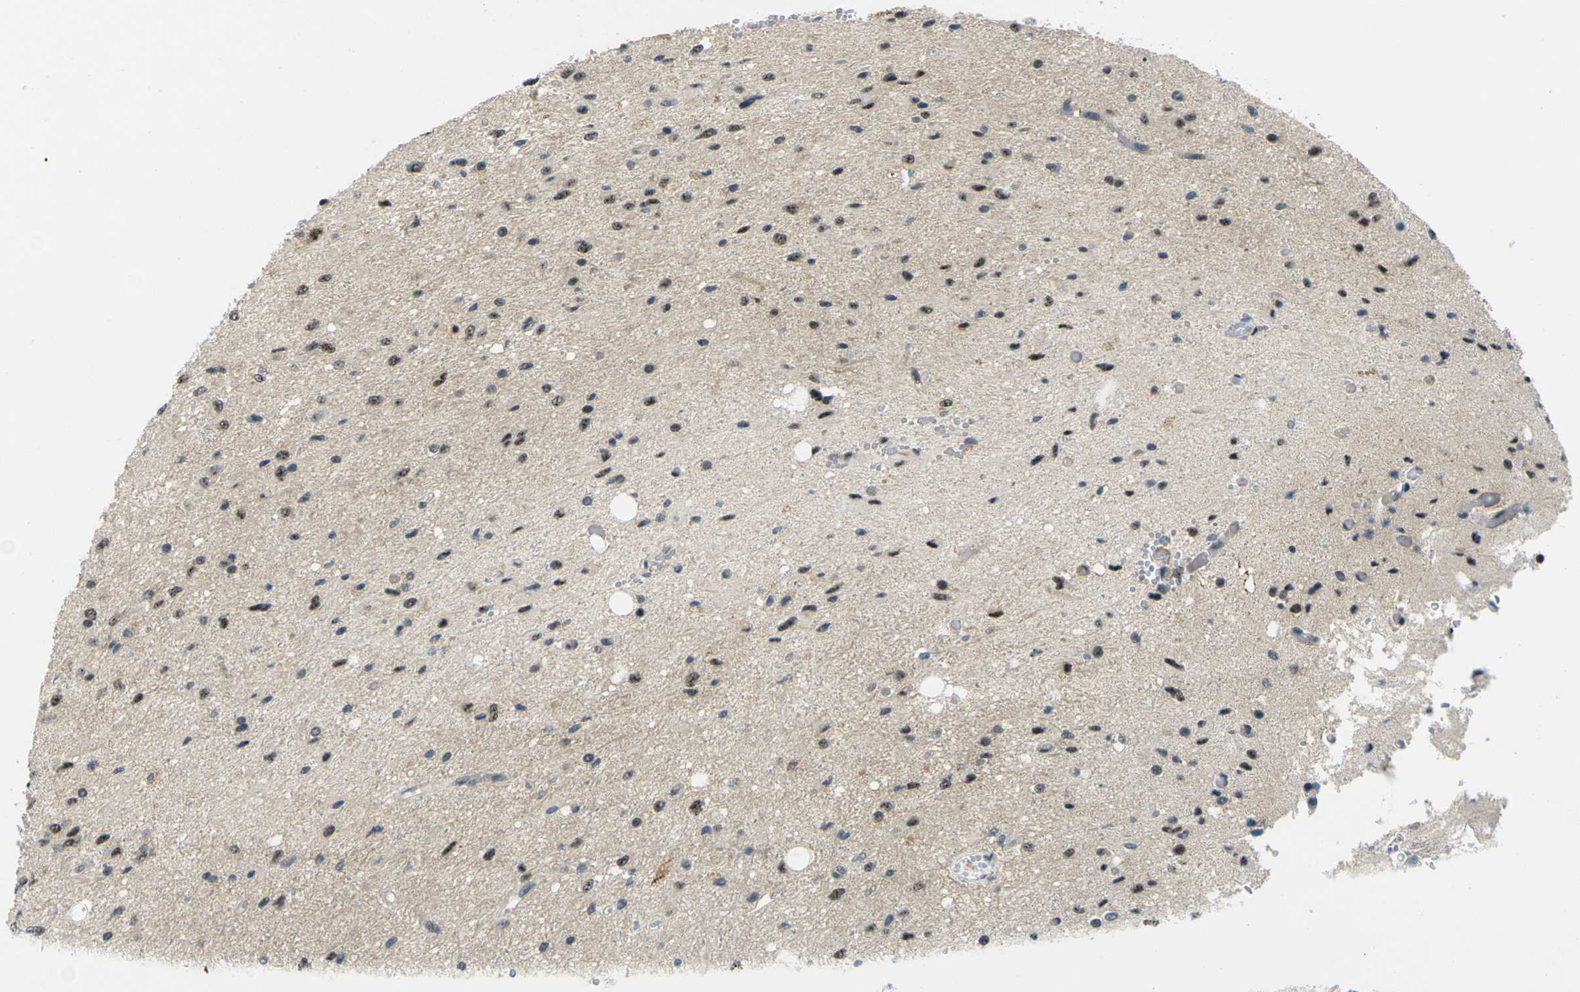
{"staining": {"intensity": "moderate", "quantity": ">75%", "location": "nuclear"}, "tissue": "glioma", "cell_type": "Tumor cells", "image_type": "cancer", "snomed": [{"axis": "morphology", "description": "Glioma, malignant, Low grade"}, {"axis": "topography", "description": "Brain"}], "caption": "The immunohistochemical stain highlights moderate nuclear positivity in tumor cells of malignant glioma (low-grade) tissue.", "gene": "UBE2S", "patient": {"sex": "male", "age": 77}}